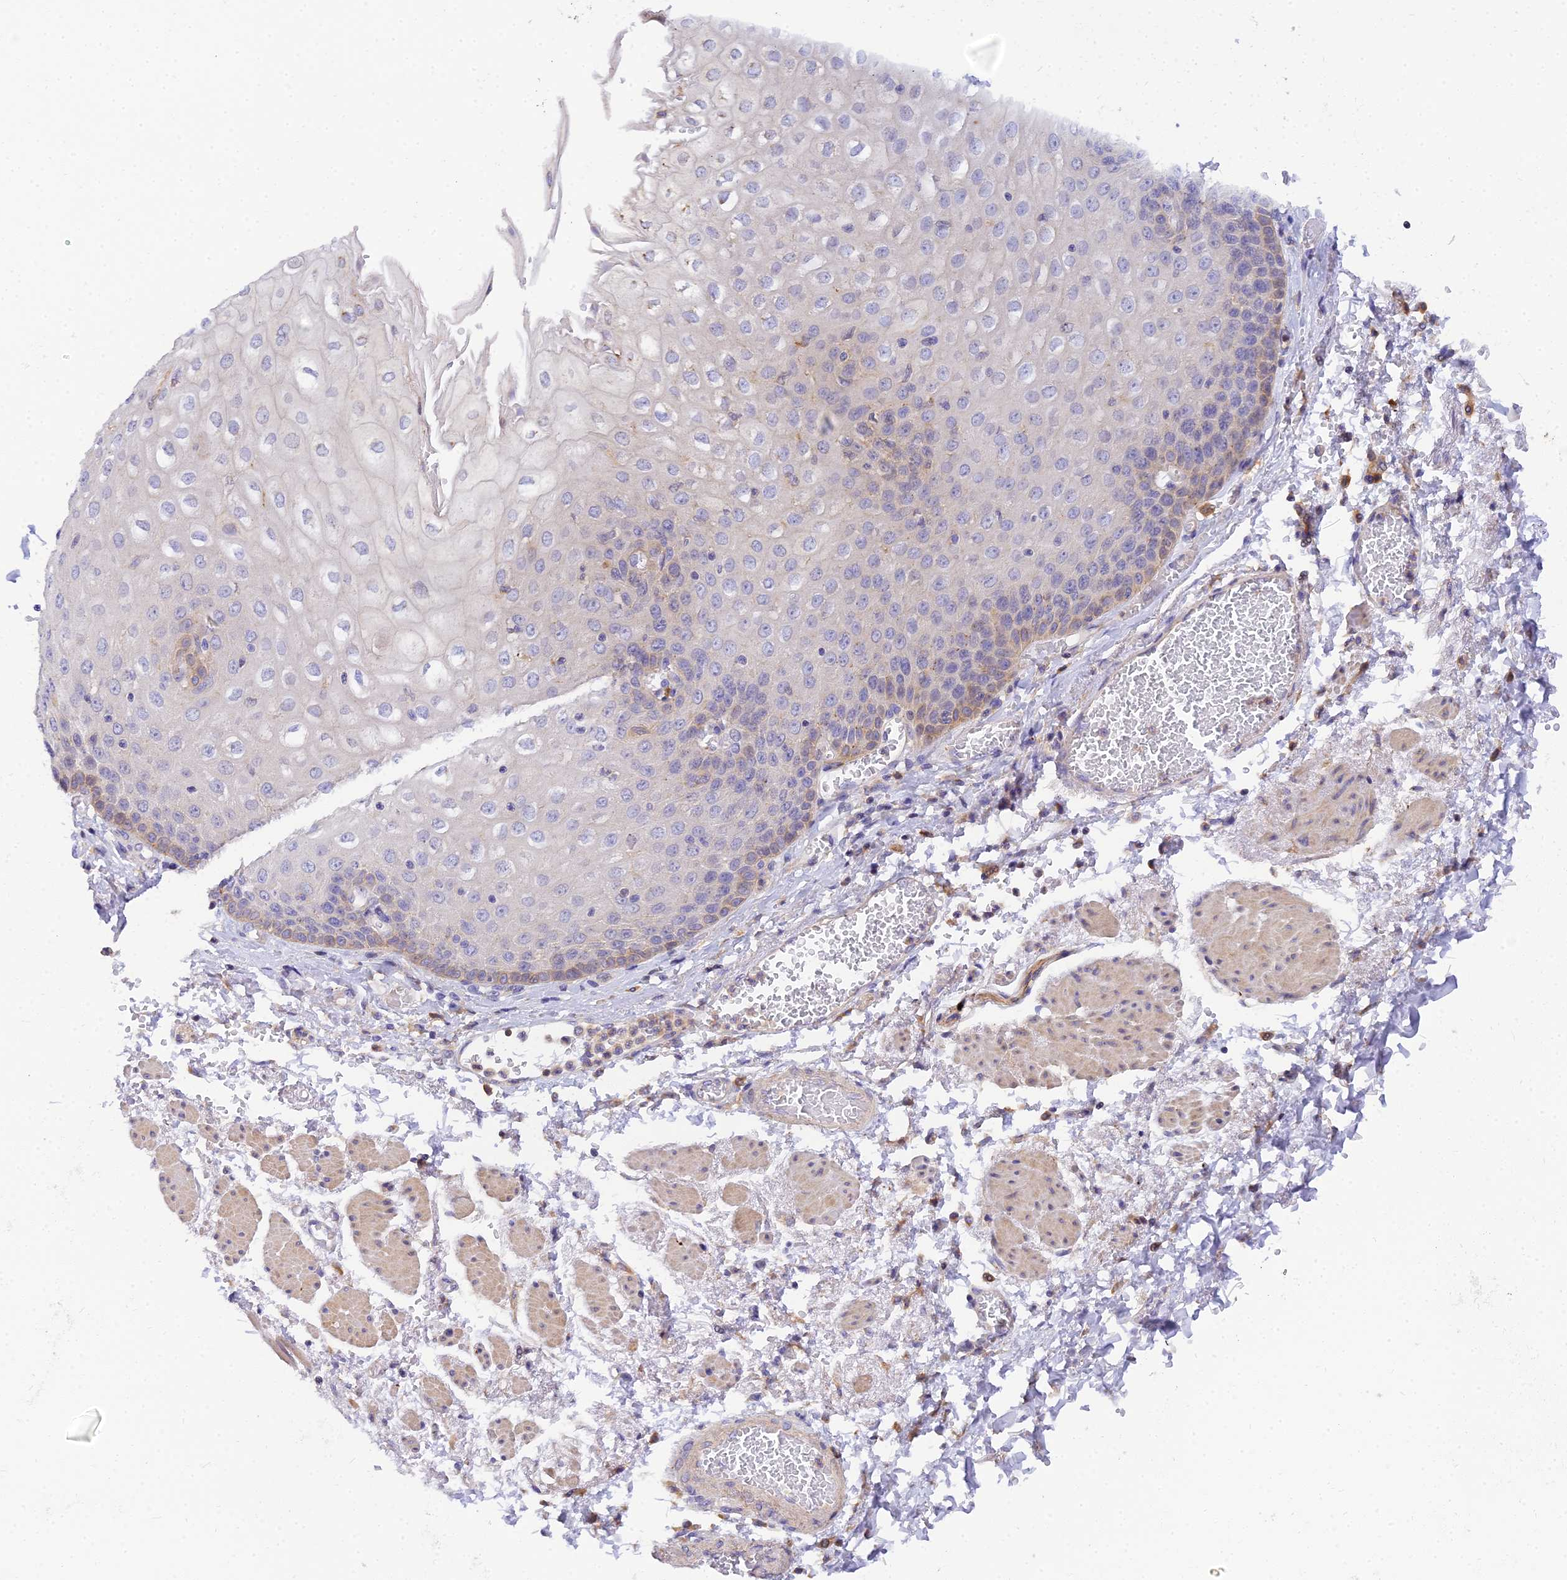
{"staining": {"intensity": "weak", "quantity": "<25%", "location": "cytoplasmic/membranous"}, "tissue": "esophagus", "cell_type": "Squamous epithelial cells", "image_type": "normal", "snomed": [{"axis": "morphology", "description": "Normal tissue, NOS"}, {"axis": "topography", "description": "Esophagus"}], "caption": "The IHC micrograph has no significant expression in squamous epithelial cells of esophagus.", "gene": "ARL8A", "patient": {"sex": "male", "age": 81}}